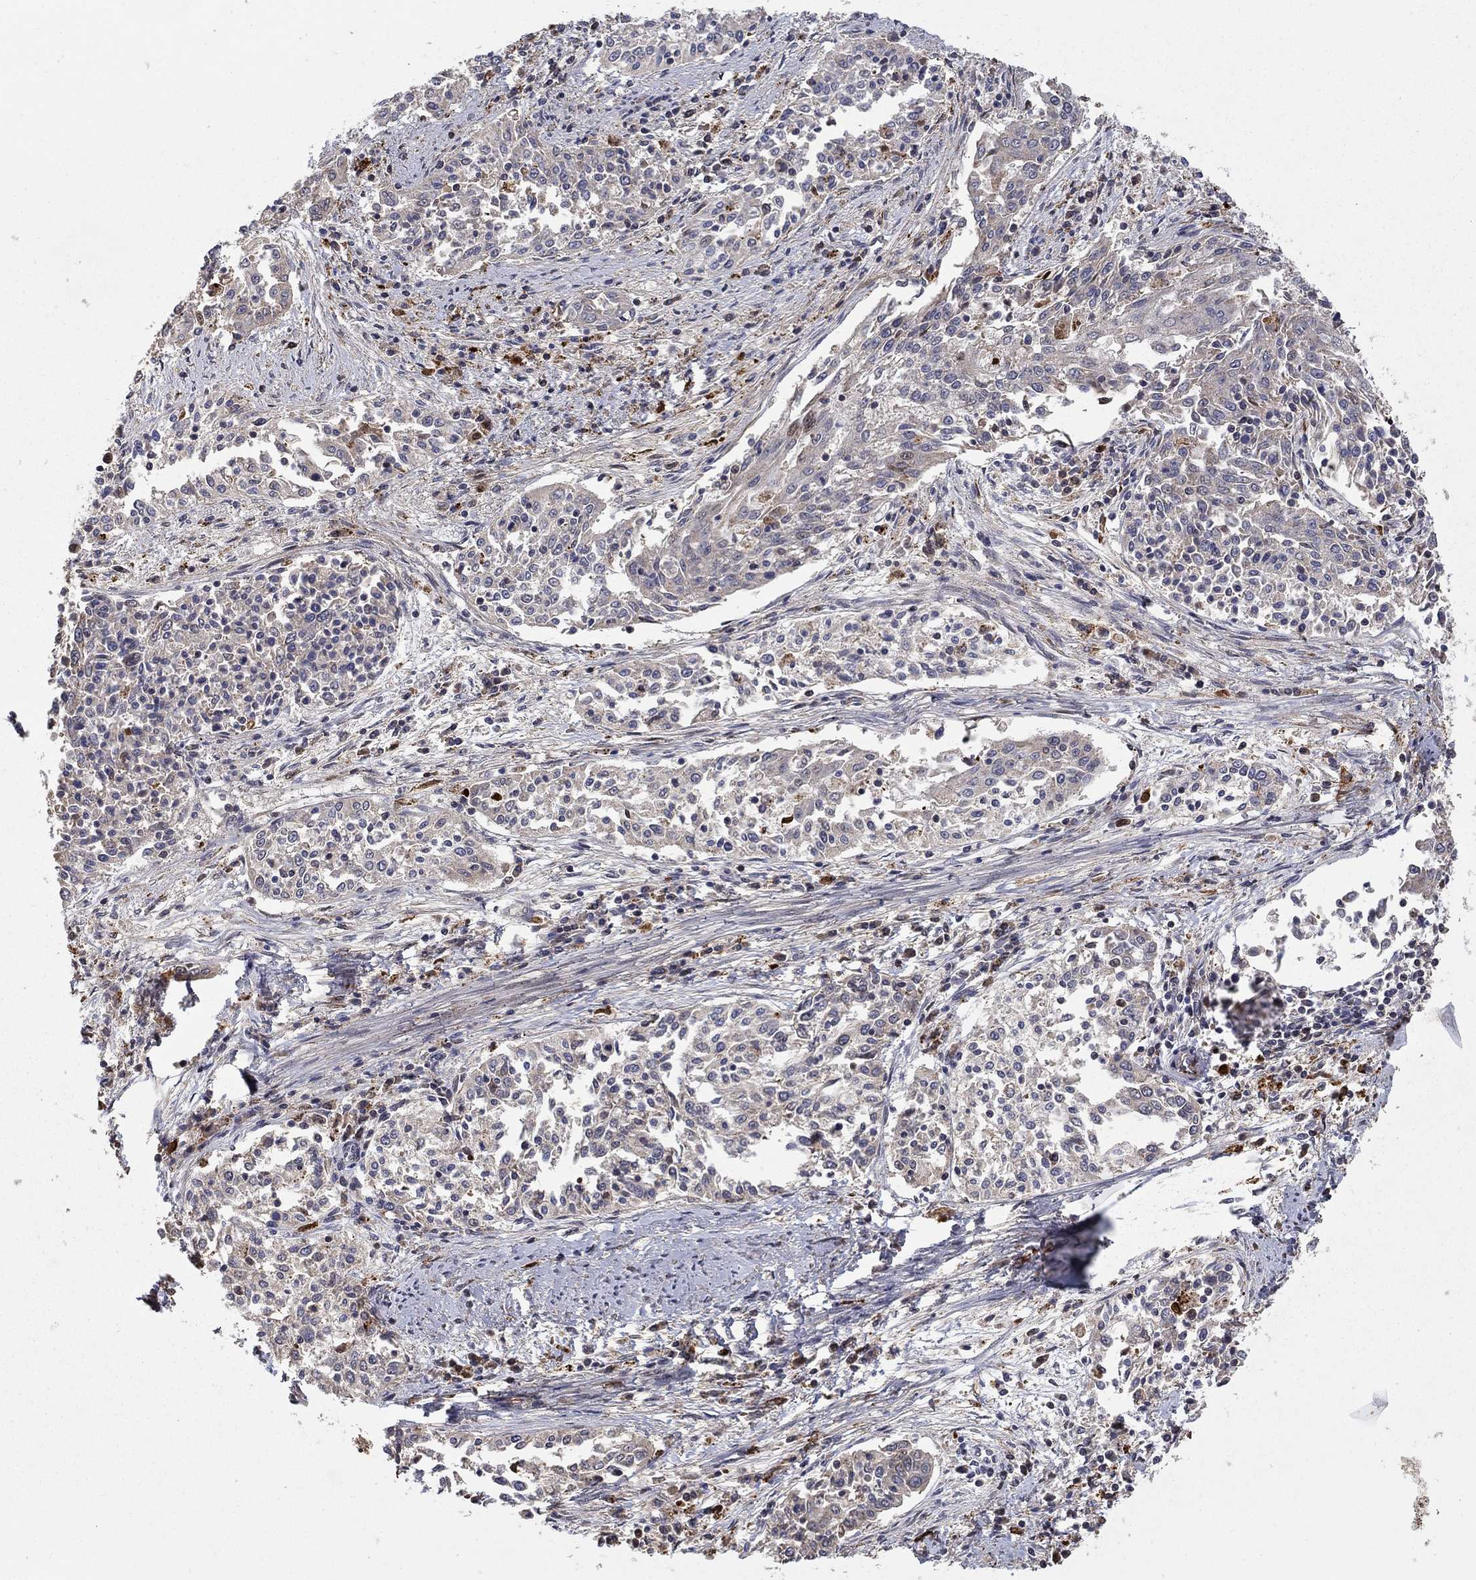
{"staining": {"intensity": "negative", "quantity": "none", "location": "none"}, "tissue": "cervical cancer", "cell_type": "Tumor cells", "image_type": "cancer", "snomed": [{"axis": "morphology", "description": "Squamous cell carcinoma, NOS"}, {"axis": "topography", "description": "Cervix"}], "caption": "Immunohistochemistry (IHC) histopathology image of cervical cancer (squamous cell carcinoma) stained for a protein (brown), which shows no expression in tumor cells.", "gene": "LPCAT4", "patient": {"sex": "female", "age": 41}}